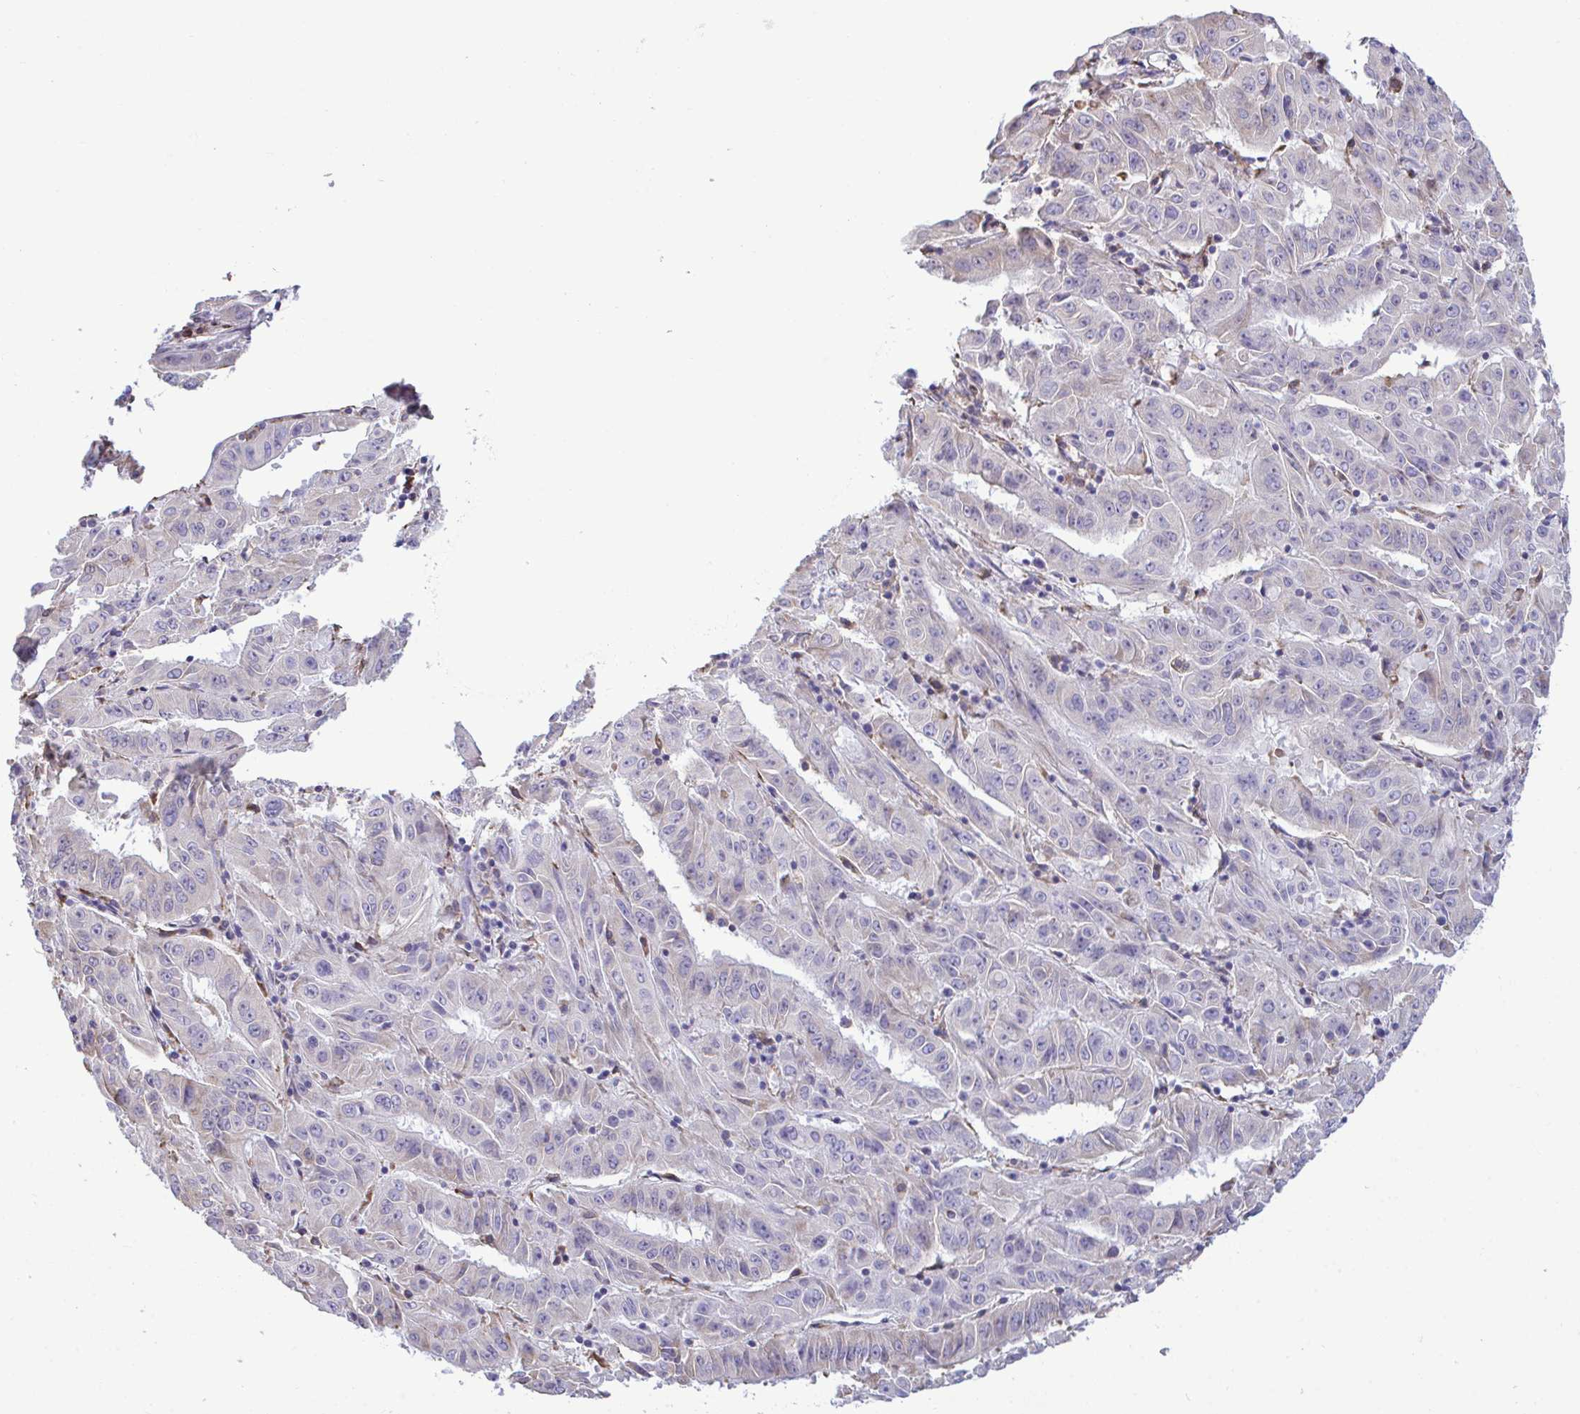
{"staining": {"intensity": "negative", "quantity": "none", "location": "none"}, "tissue": "pancreatic cancer", "cell_type": "Tumor cells", "image_type": "cancer", "snomed": [{"axis": "morphology", "description": "Adenocarcinoma, NOS"}, {"axis": "topography", "description": "Pancreas"}], "caption": "IHC micrograph of neoplastic tissue: human adenocarcinoma (pancreatic) stained with DAB (3,3'-diaminobenzidine) displays no significant protein staining in tumor cells.", "gene": "PIGK", "patient": {"sex": "male", "age": 63}}